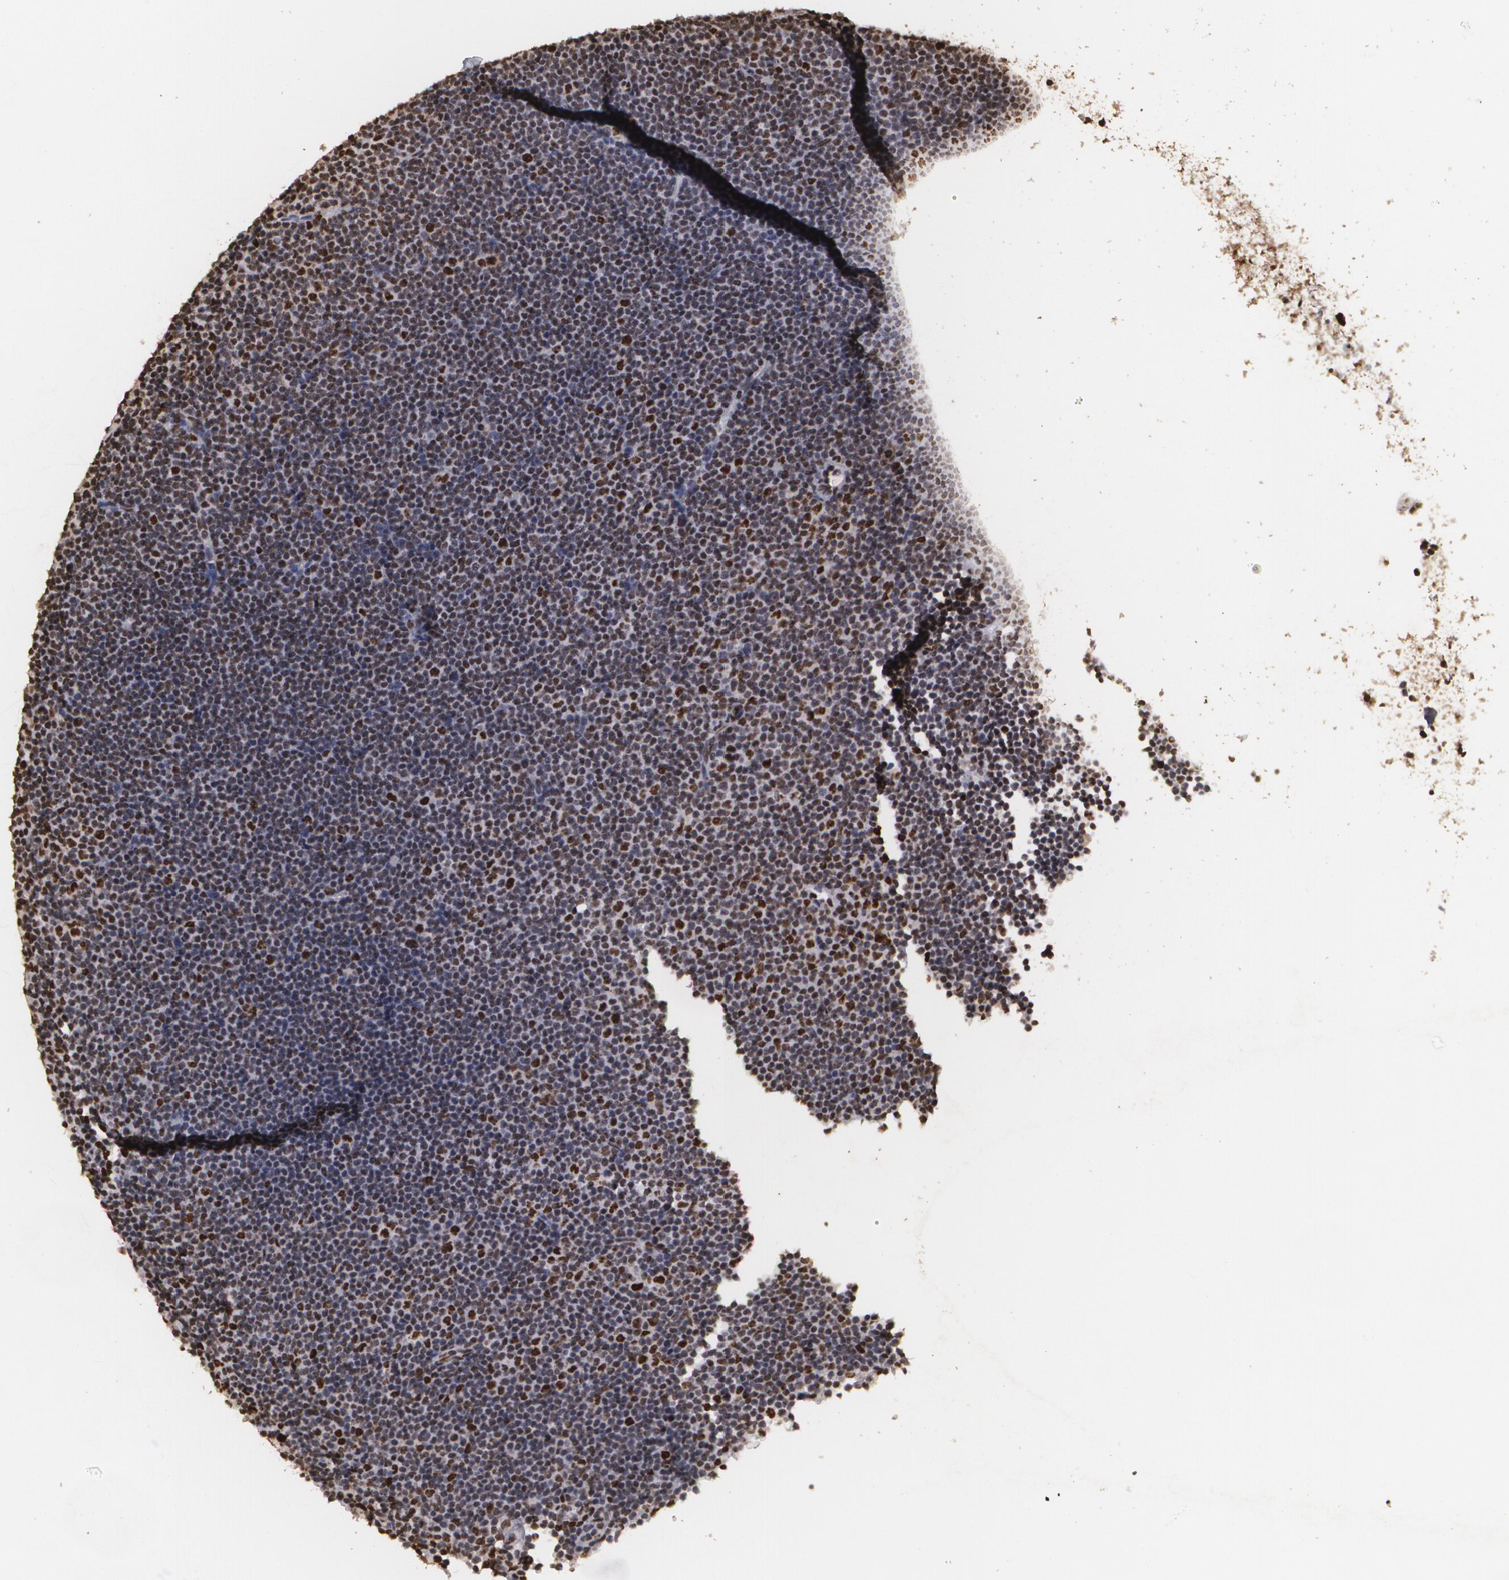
{"staining": {"intensity": "weak", "quantity": "<25%", "location": "nuclear"}, "tissue": "lymphoma", "cell_type": "Tumor cells", "image_type": "cancer", "snomed": [{"axis": "morphology", "description": "Malignant lymphoma, non-Hodgkin's type, Low grade"}, {"axis": "topography", "description": "Lymph node"}], "caption": "A high-resolution photomicrograph shows IHC staining of lymphoma, which shows no significant expression in tumor cells.", "gene": "RCOR1", "patient": {"sex": "female", "age": 69}}